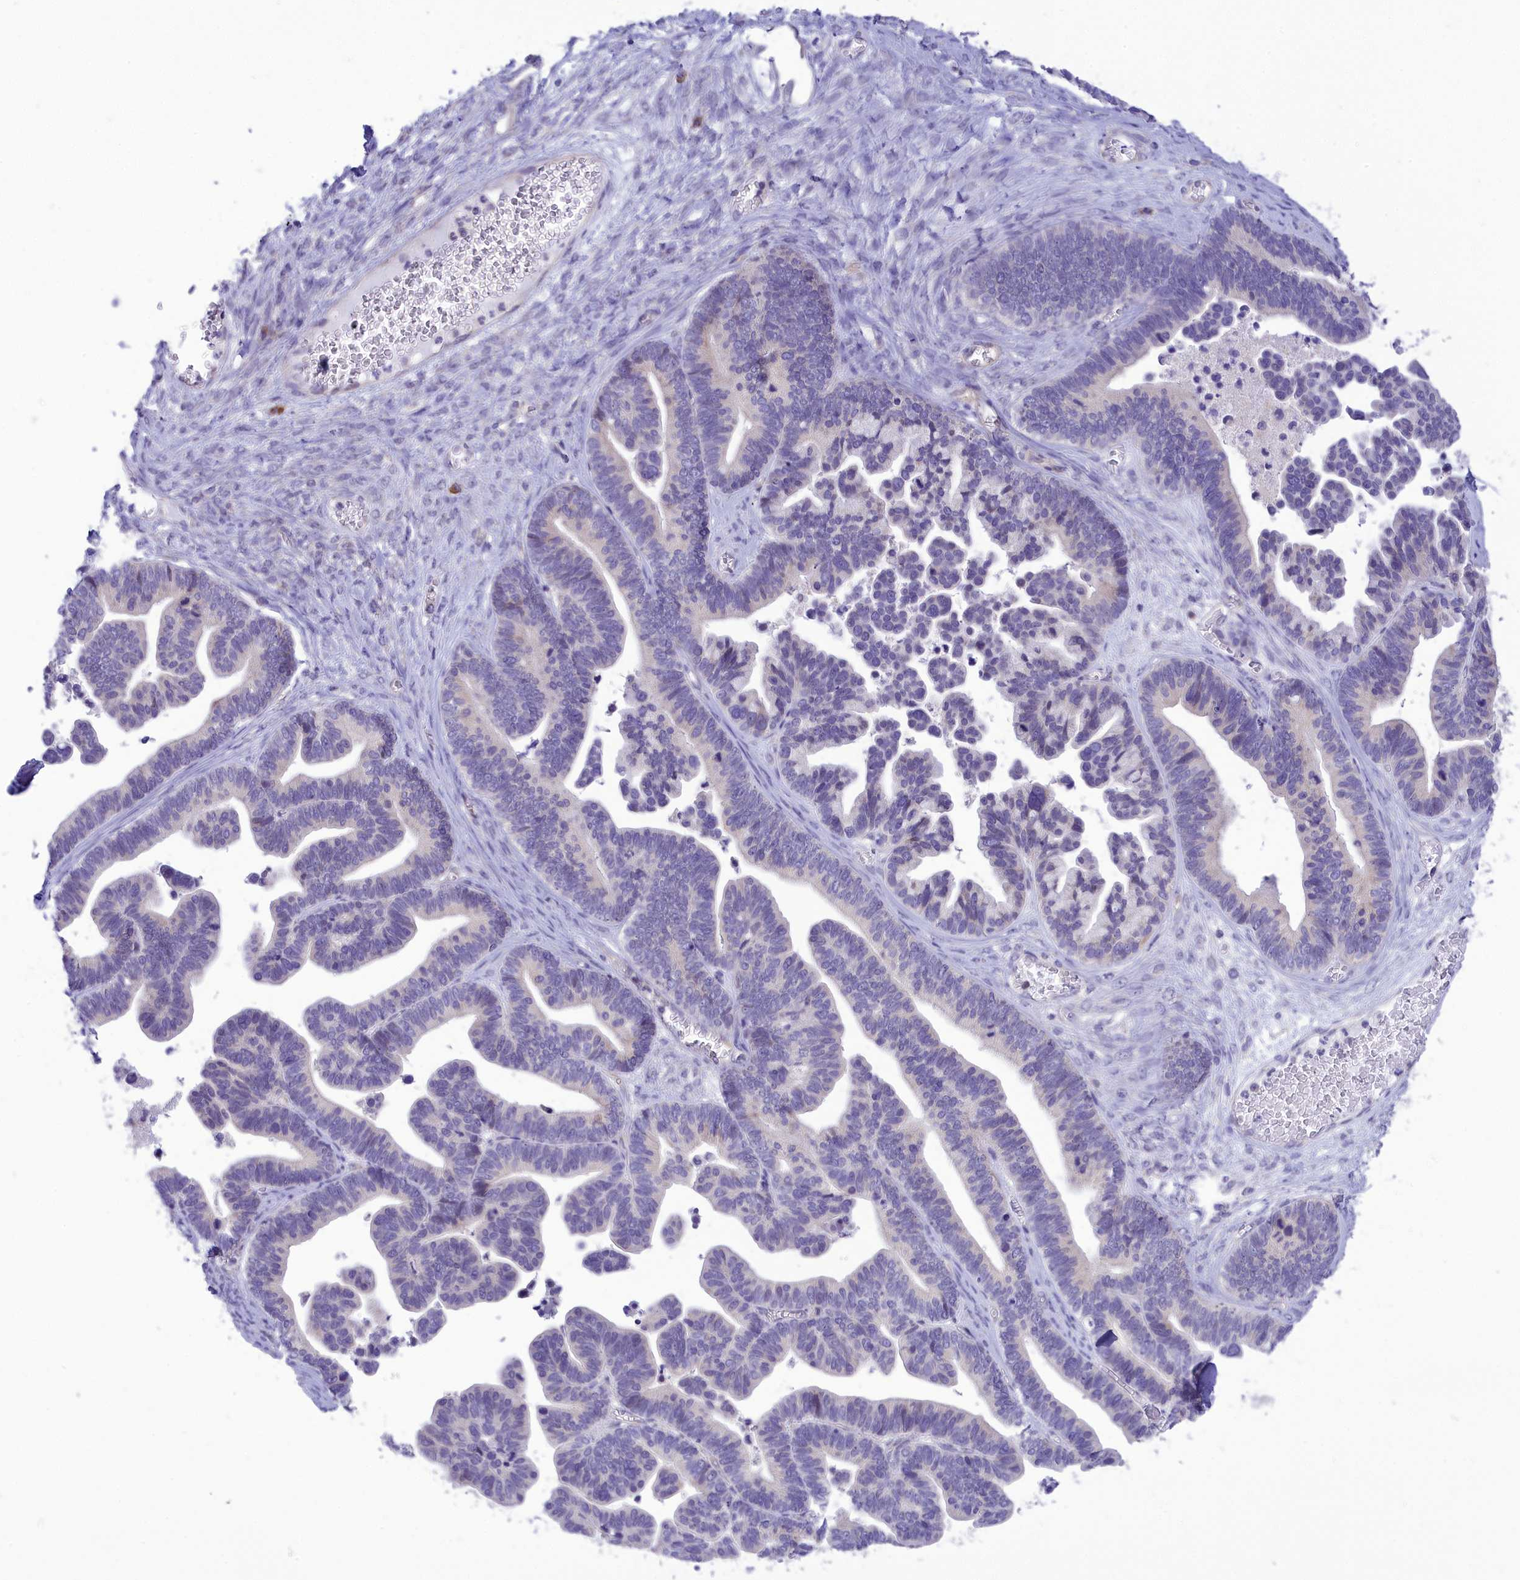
{"staining": {"intensity": "negative", "quantity": "none", "location": "none"}, "tissue": "ovarian cancer", "cell_type": "Tumor cells", "image_type": "cancer", "snomed": [{"axis": "morphology", "description": "Cystadenocarcinoma, serous, NOS"}, {"axis": "topography", "description": "Ovary"}], "caption": "Immunohistochemistry (IHC) of human ovarian serous cystadenocarcinoma shows no staining in tumor cells.", "gene": "DCAF16", "patient": {"sex": "female", "age": 56}}